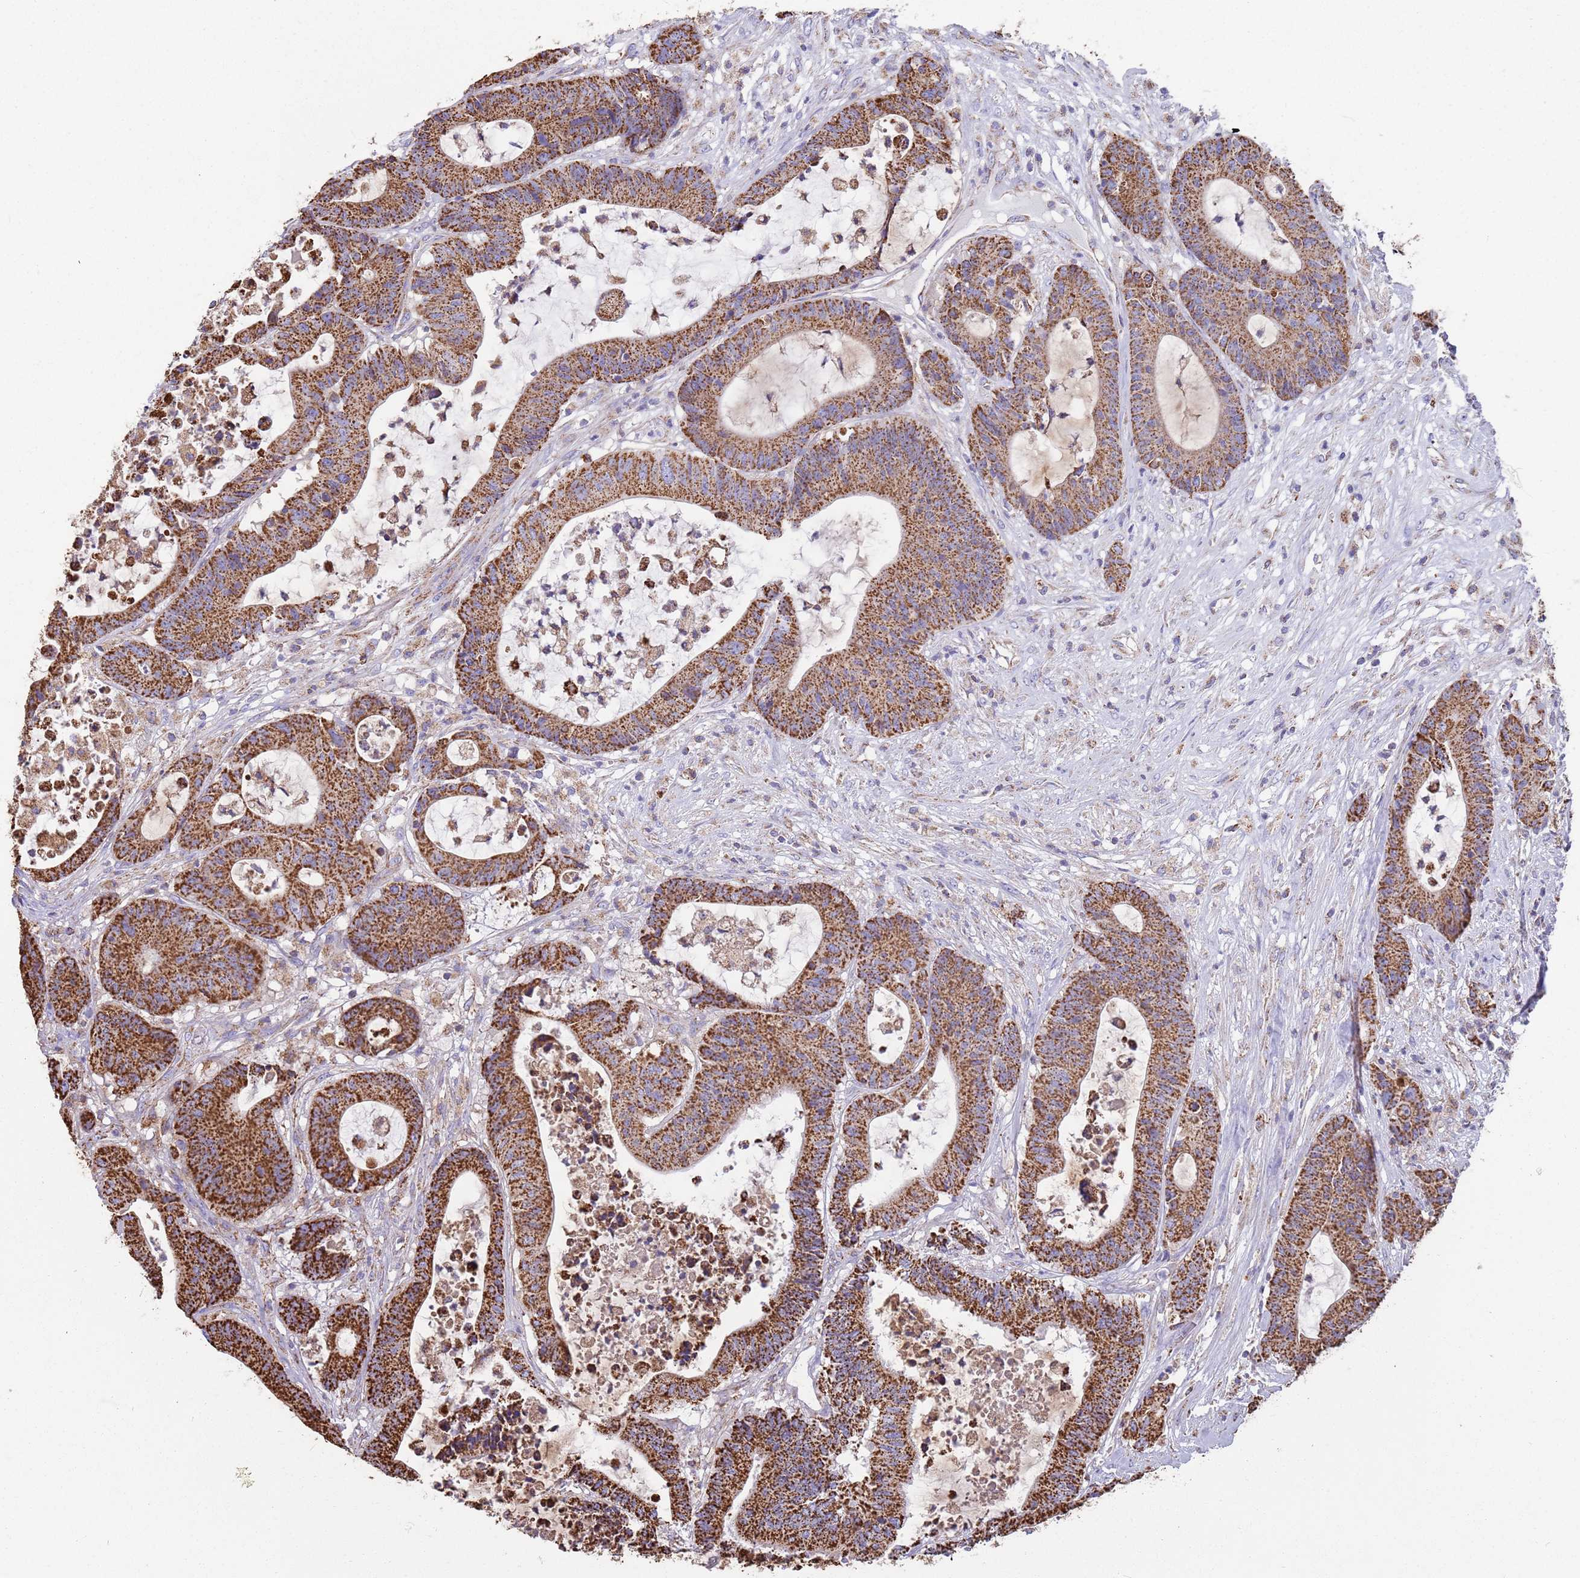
{"staining": {"intensity": "strong", "quantity": ">75%", "location": "cytoplasmic/membranous"}, "tissue": "colorectal cancer", "cell_type": "Tumor cells", "image_type": "cancer", "snomed": [{"axis": "morphology", "description": "Adenocarcinoma, NOS"}, {"axis": "topography", "description": "Colon"}], "caption": "Strong cytoplasmic/membranous positivity for a protein is appreciated in approximately >75% of tumor cells of colorectal cancer using immunohistochemistry.", "gene": "TTLL1", "patient": {"sex": "female", "age": 84}}